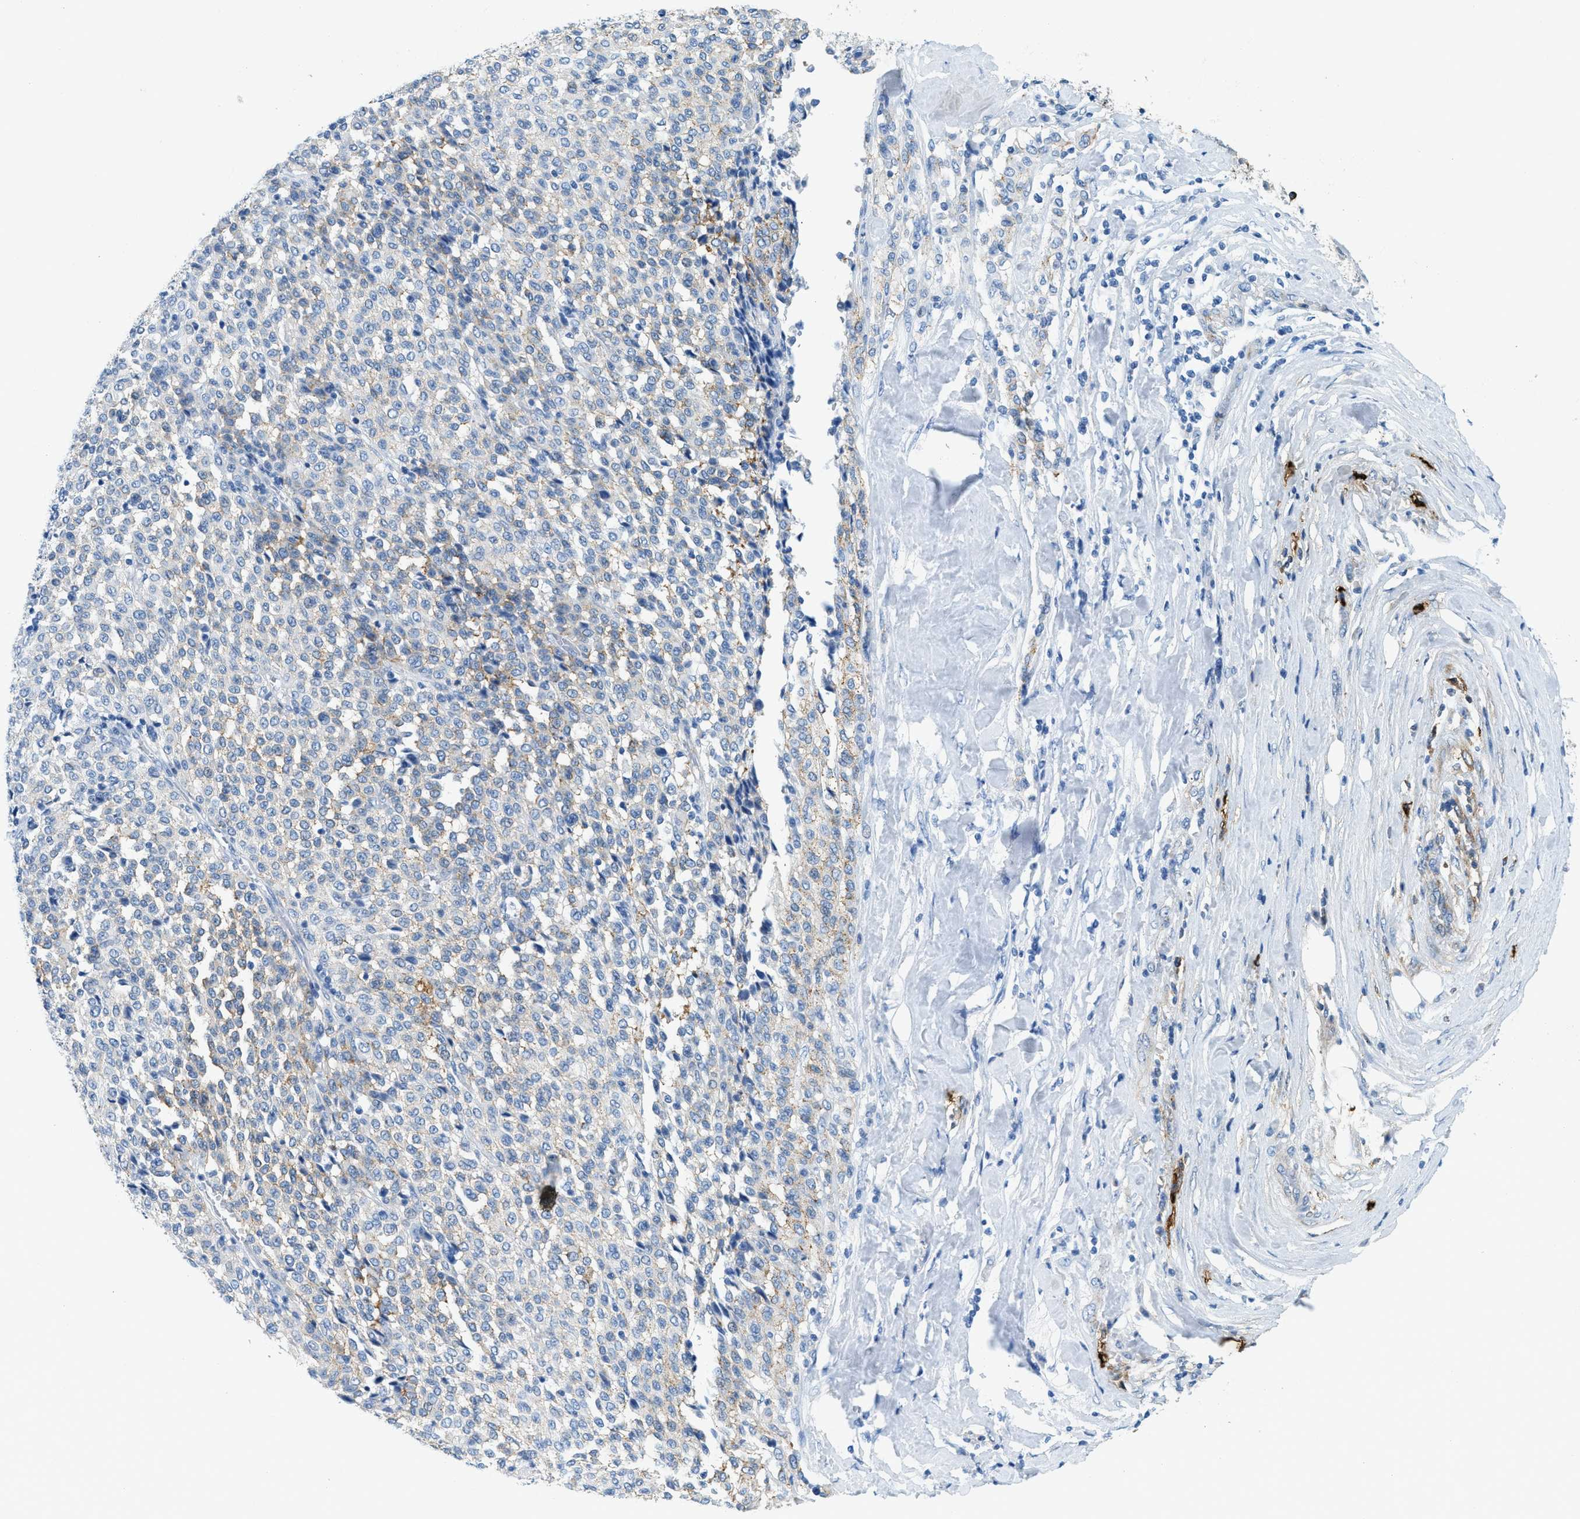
{"staining": {"intensity": "weak", "quantity": "<25%", "location": "cytoplasmic/membranous"}, "tissue": "melanoma", "cell_type": "Tumor cells", "image_type": "cancer", "snomed": [{"axis": "morphology", "description": "Malignant melanoma, Metastatic site"}, {"axis": "topography", "description": "Pancreas"}], "caption": "Melanoma was stained to show a protein in brown. There is no significant positivity in tumor cells. The staining is performed using DAB brown chromogen with nuclei counter-stained in using hematoxylin.", "gene": "TPSAB1", "patient": {"sex": "female", "age": 30}}